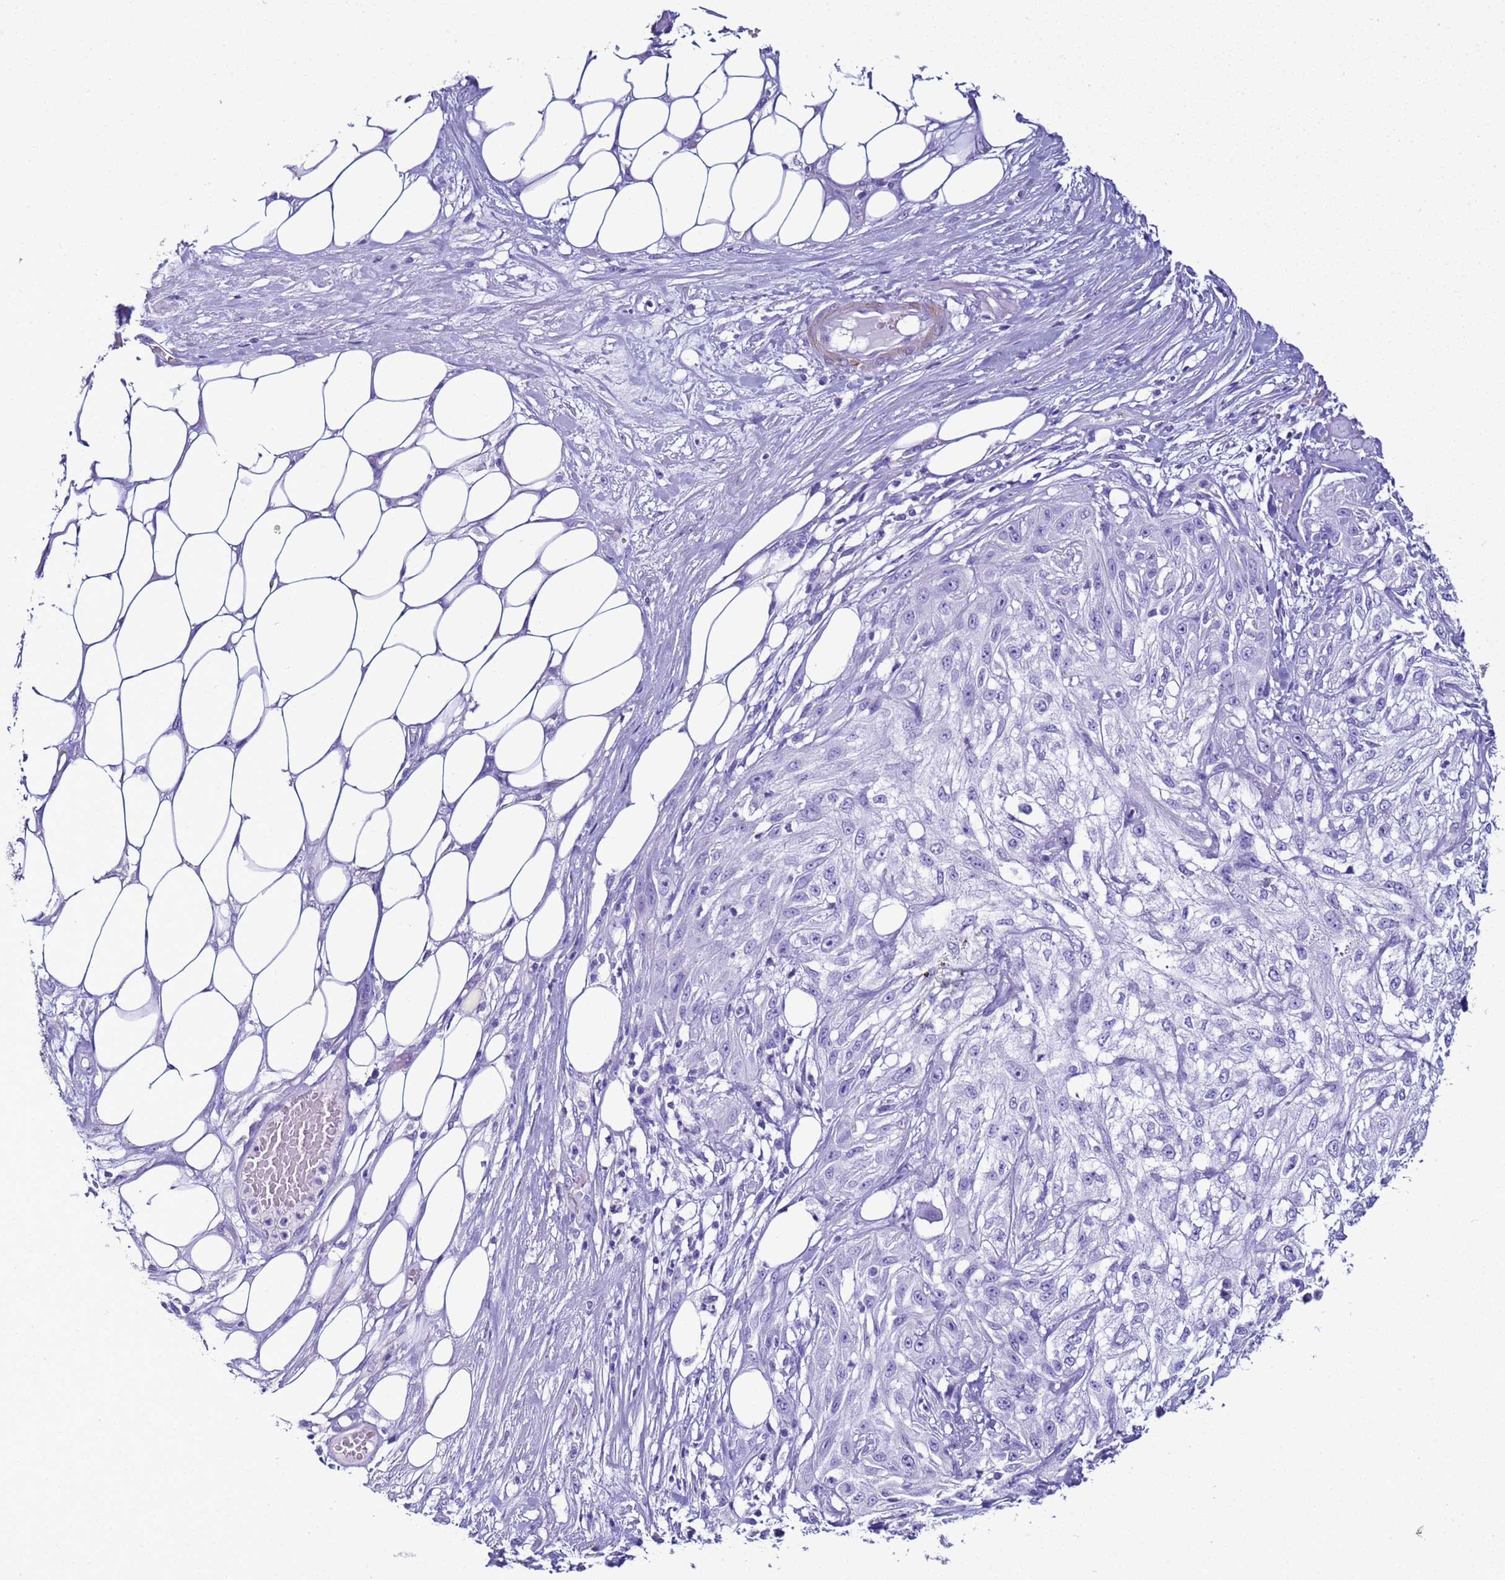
{"staining": {"intensity": "negative", "quantity": "none", "location": "none"}, "tissue": "skin cancer", "cell_type": "Tumor cells", "image_type": "cancer", "snomed": [{"axis": "morphology", "description": "Squamous cell carcinoma, NOS"}, {"axis": "morphology", "description": "Squamous cell carcinoma, metastatic, NOS"}, {"axis": "topography", "description": "Skin"}, {"axis": "topography", "description": "Lymph node"}], "caption": "This is a photomicrograph of immunohistochemistry staining of skin cancer (metastatic squamous cell carcinoma), which shows no expression in tumor cells.", "gene": "LCMT1", "patient": {"sex": "male", "age": 75}}